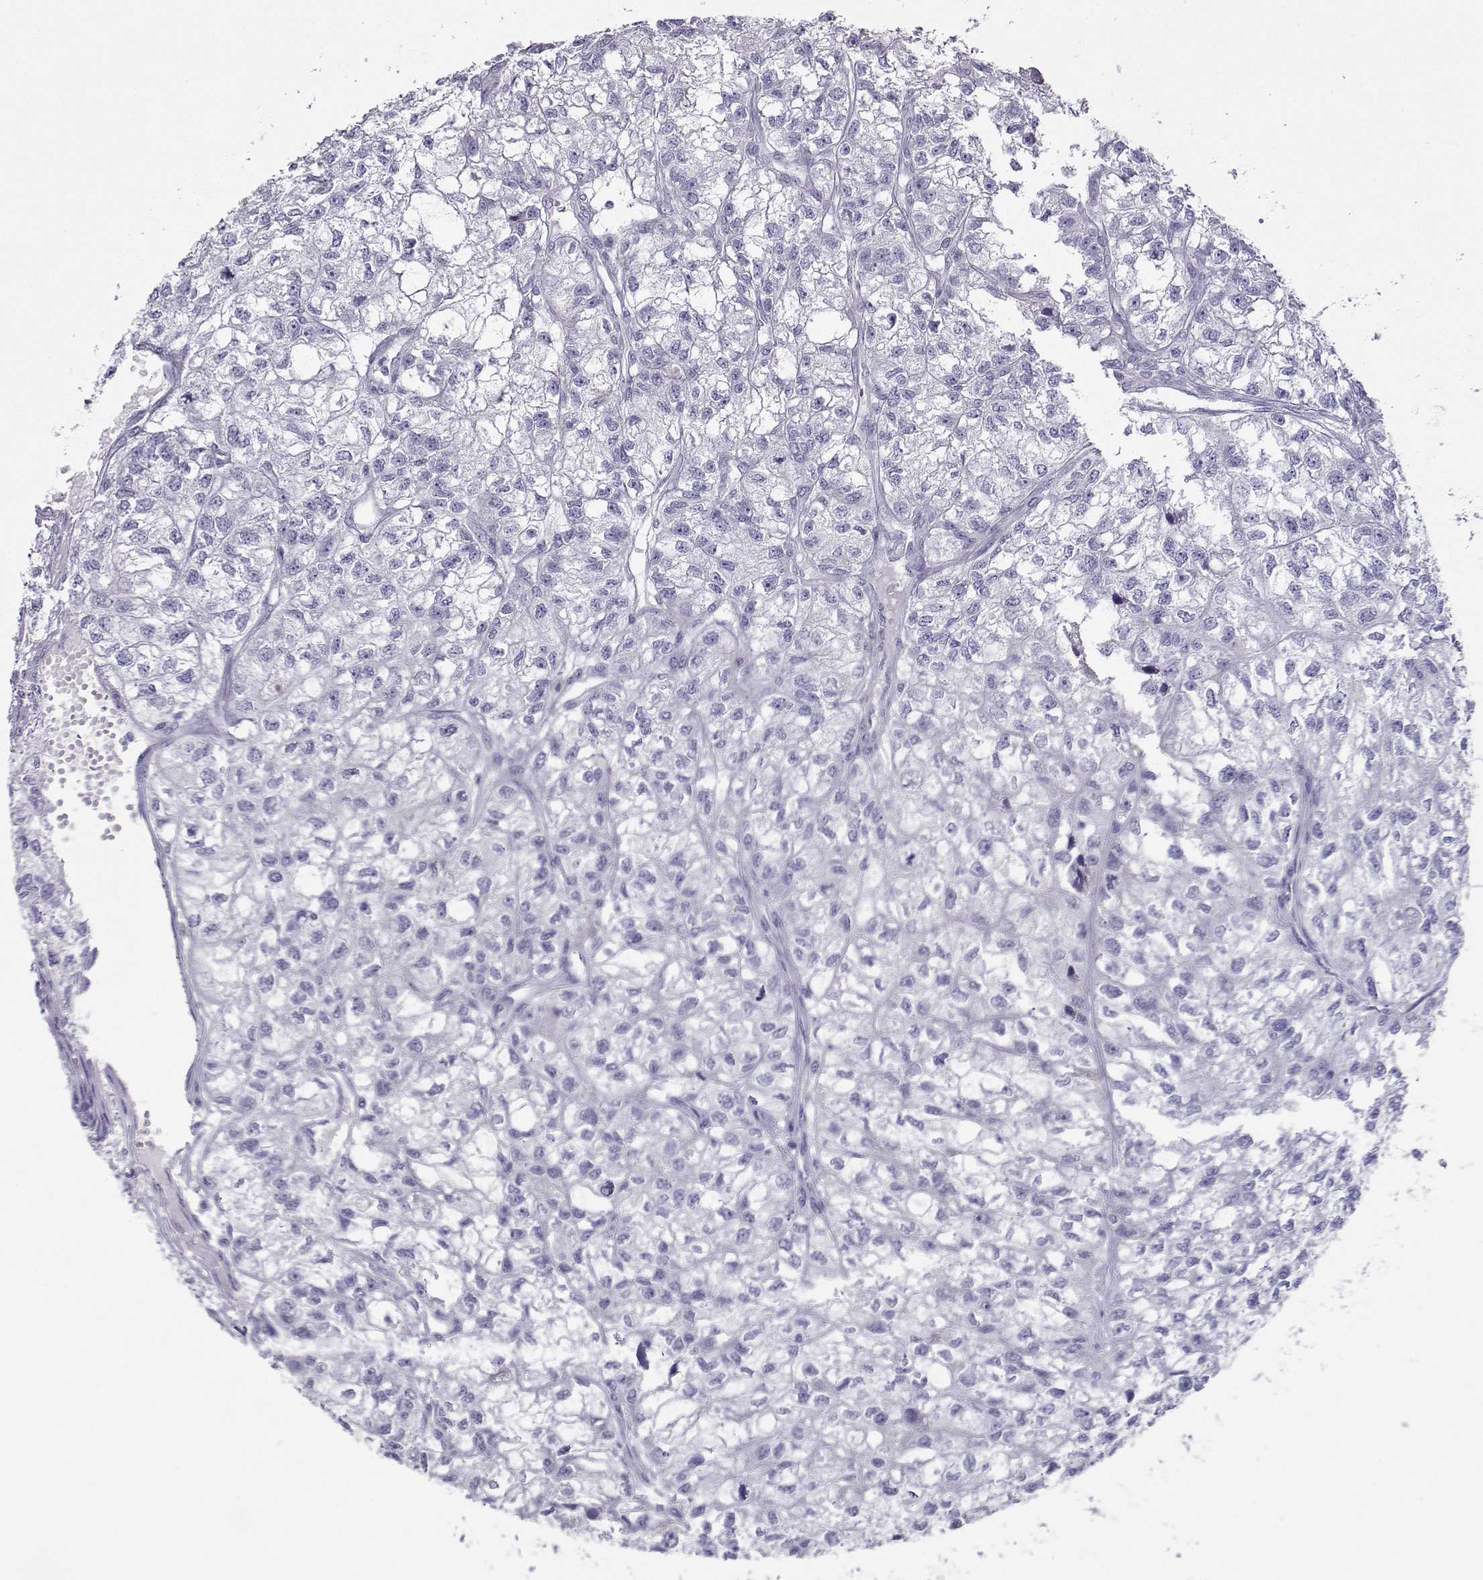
{"staining": {"intensity": "negative", "quantity": "none", "location": "none"}, "tissue": "renal cancer", "cell_type": "Tumor cells", "image_type": "cancer", "snomed": [{"axis": "morphology", "description": "Adenocarcinoma, NOS"}, {"axis": "topography", "description": "Kidney"}], "caption": "DAB immunohistochemical staining of adenocarcinoma (renal) exhibits no significant staining in tumor cells.", "gene": "FBXO24", "patient": {"sex": "male", "age": 56}}